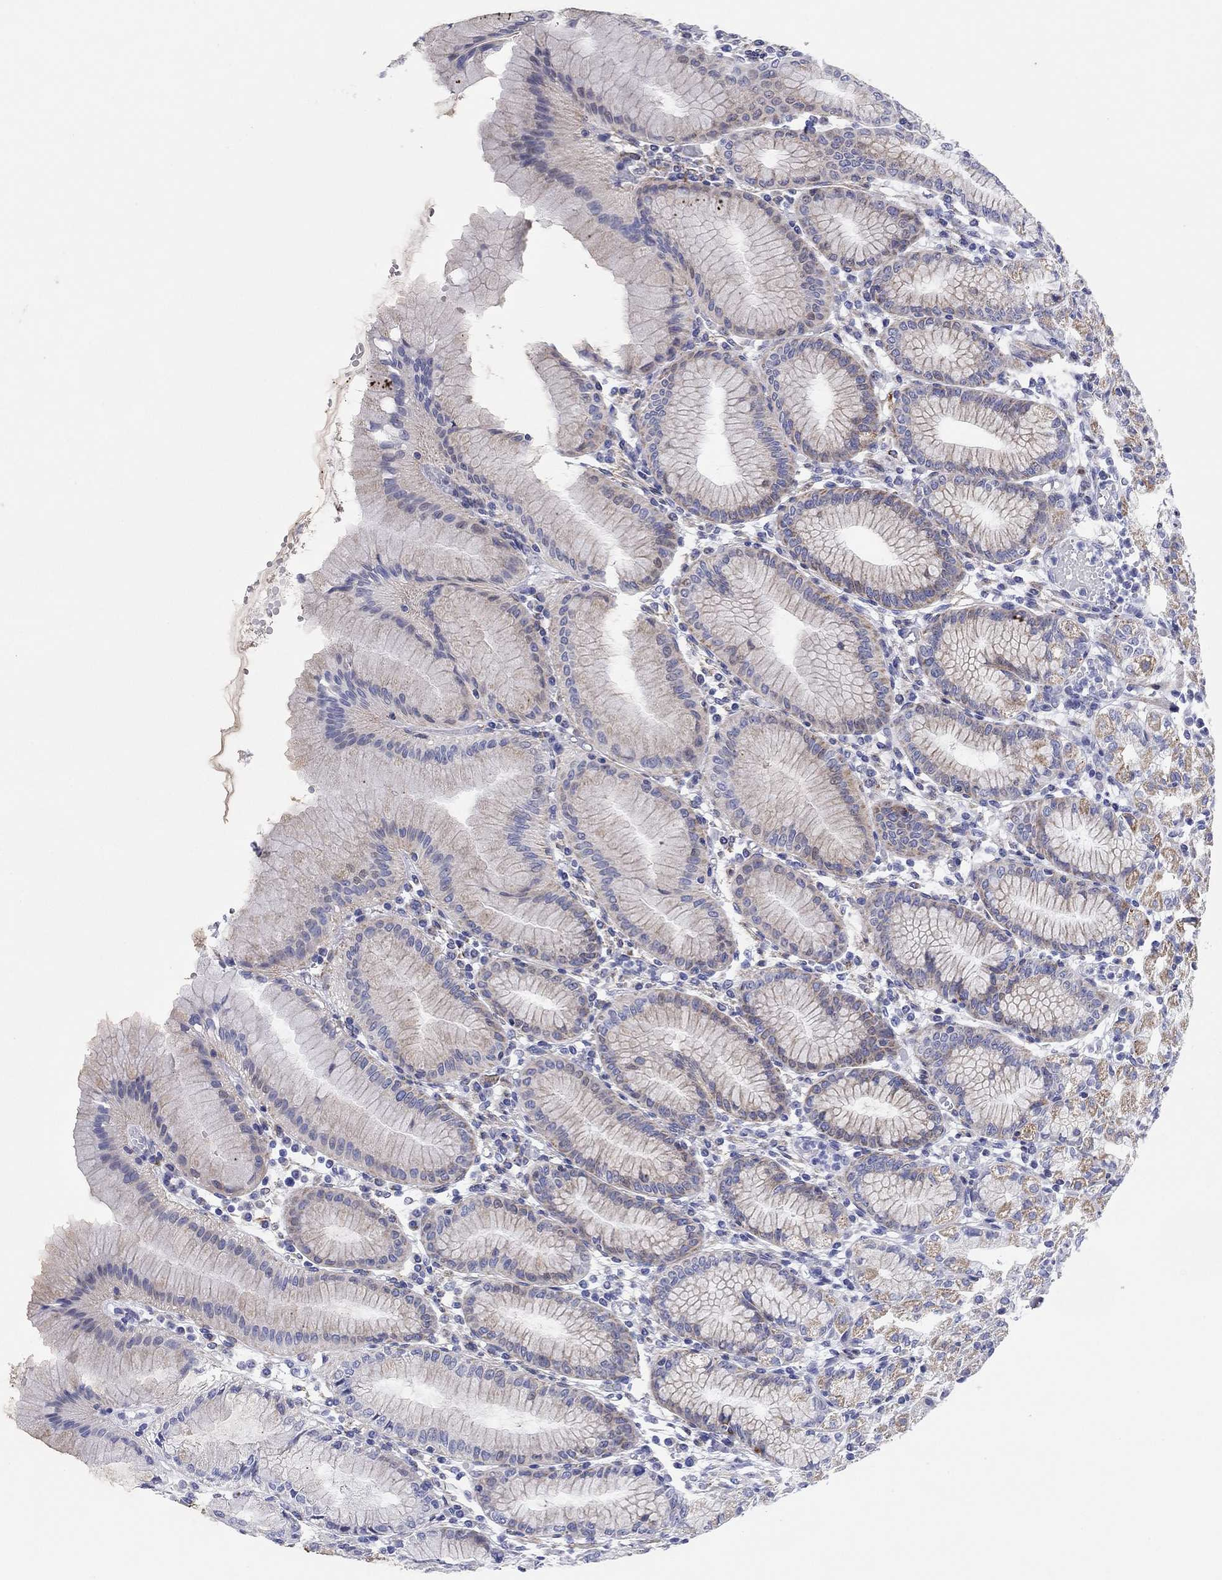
{"staining": {"intensity": "moderate", "quantity": "25%-75%", "location": "cytoplasmic/membranous"}, "tissue": "stomach", "cell_type": "Glandular cells", "image_type": "normal", "snomed": [{"axis": "morphology", "description": "Normal tissue, NOS"}, {"axis": "topography", "description": "Skeletal muscle"}, {"axis": "topography", "description": "Stomach"}], "caption": "Protein staining displays moderate cytoplasmic/membranous expression in approximately 25%-75% of glandular cells in benign stomach.", "gene": "CHI3L2", "patient": {"sex": "female", "age": 57}}